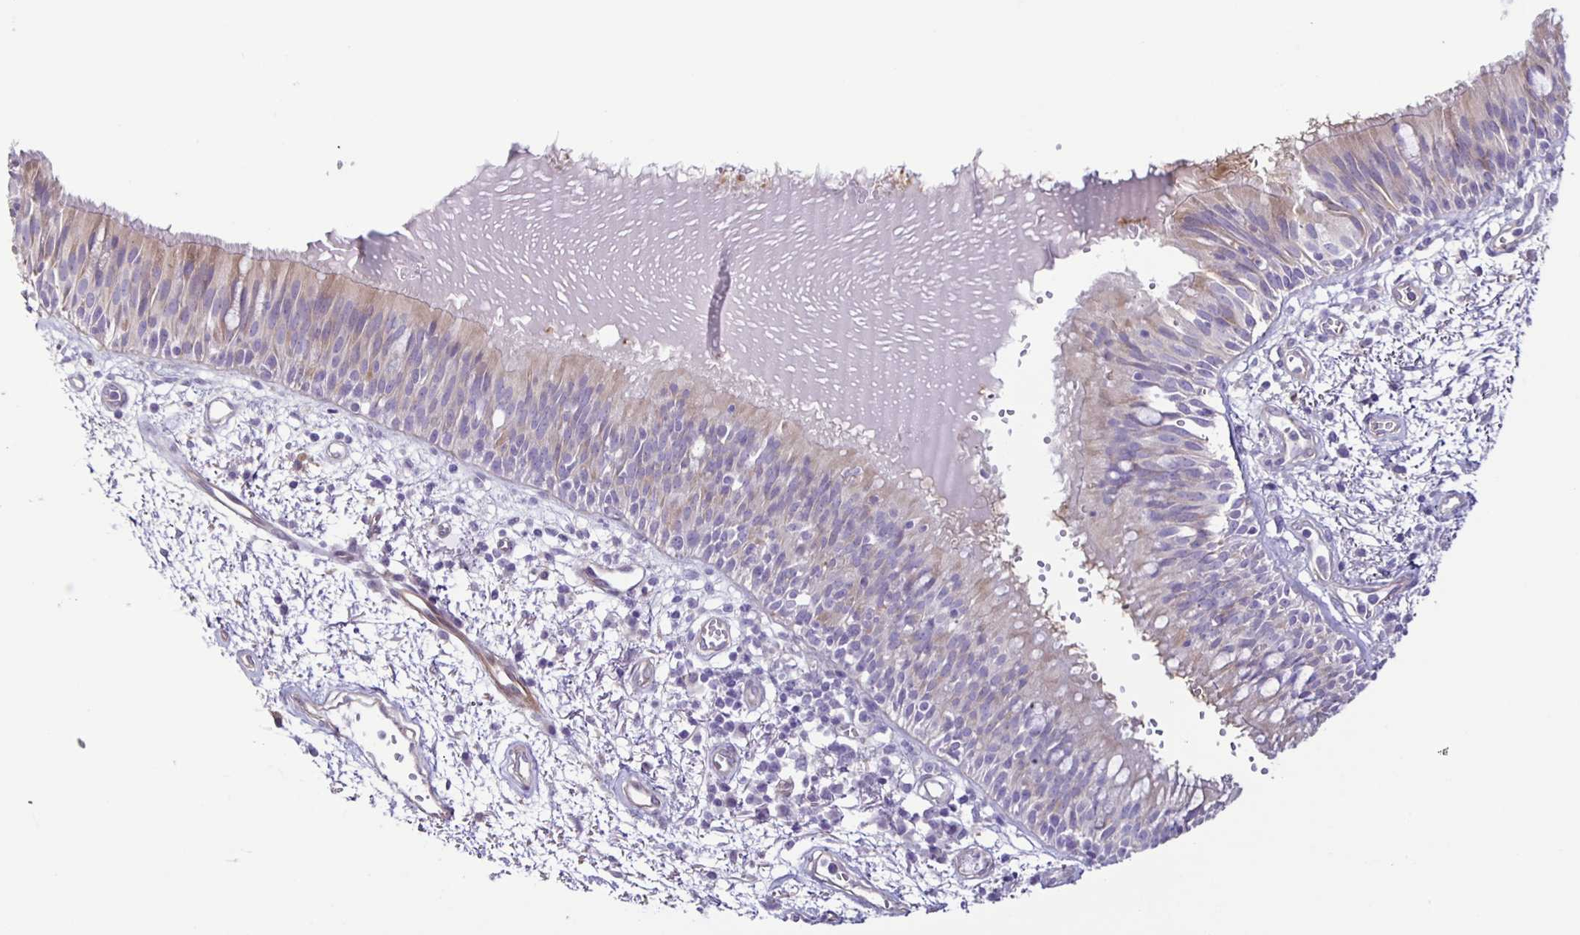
{"staining": {"intensity": "weak", "quantity": "25%-75%", "location": "cytoplasmic/membranous"}, "tissue": "bronchus", "cell_type": "Respiratory epithelial cells", "image_type": "normal", "snomed": [{"axis": "morphology", "description": "Normal tissue, NOS"}, {"axis": "morphology", "description": "Squamous cell carcinoma, NOS"}, {"axis": "topography", "description": "Cartilage tissue"}, {"axis": "topography", "description": "Bronchus"}, {"axis": "topography", "description": "Lung"}], "caption": "The photomicrograph shows immunohistochemical staining of unremarkable bronchus. There is weak cytoplasmic/membranous staining is present in approximately 25%-75% of respiratory epithelial cells.", "gene": "BOLL", "patient": {"sex": "male", "age": 66}}